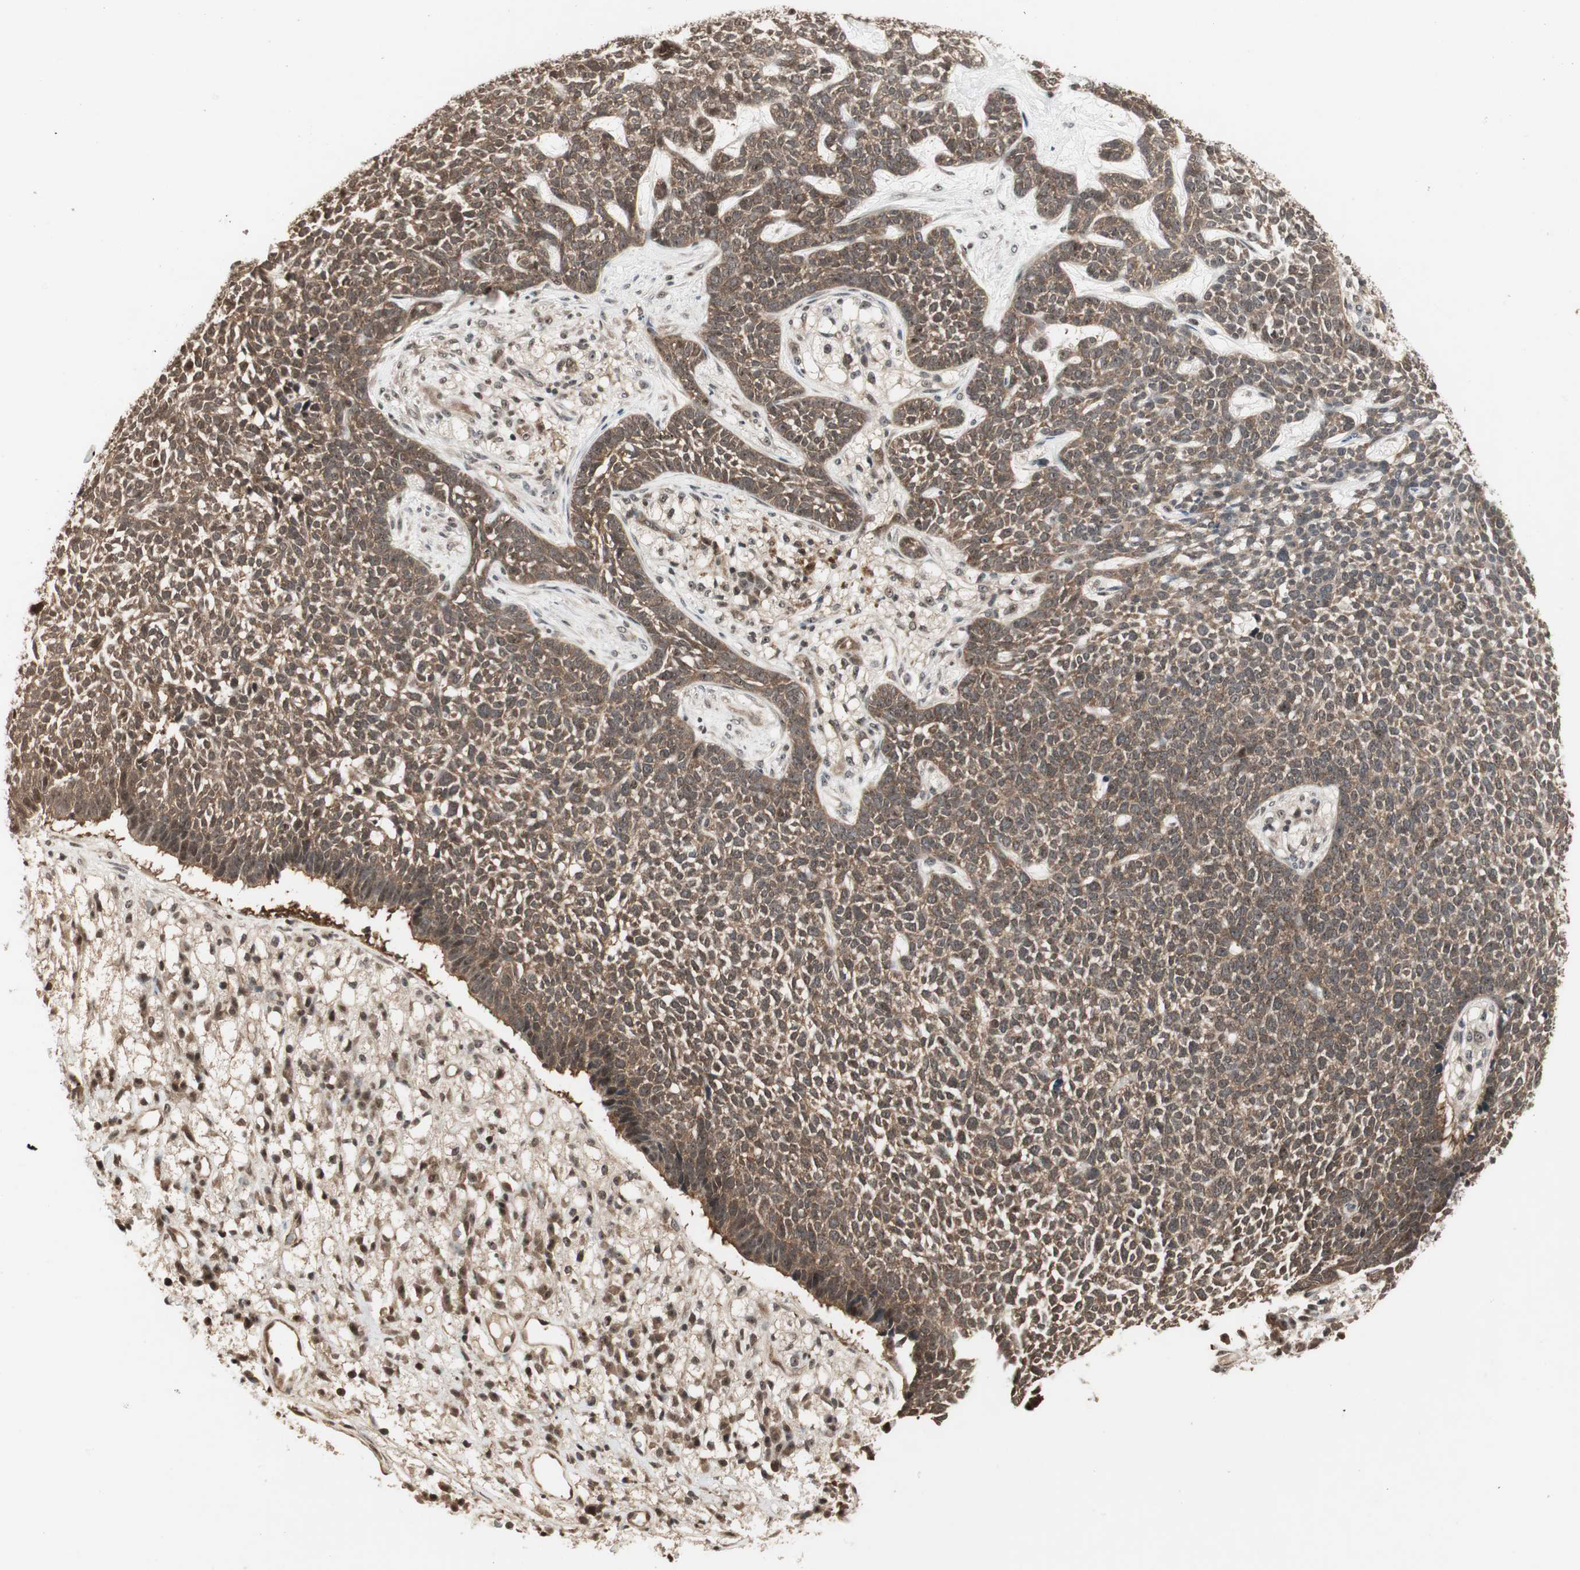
{"staining": {"intensity": "moderate", "quantity": ">75%", "location": "cytoplasmic/membranous,nuclear"}, "tissue": "skin cancer", "cell_type": "Tumor cells", "image_type": "cancer", "snomed": [{"axis": "morphology", "description": "Basal cell carcinoma"}, {"axis": "topography", "description": "Skin"}], "caption": "Immunohistochemical staining of skin basal cell carcinoma demonstrates medium levels of moderate cytoplasmic/membranous and nuclear protein staining in approximately >75% of tumor cells.", "gene": "CSNK2B", "patient": {"sex": "female", "age": 84}}